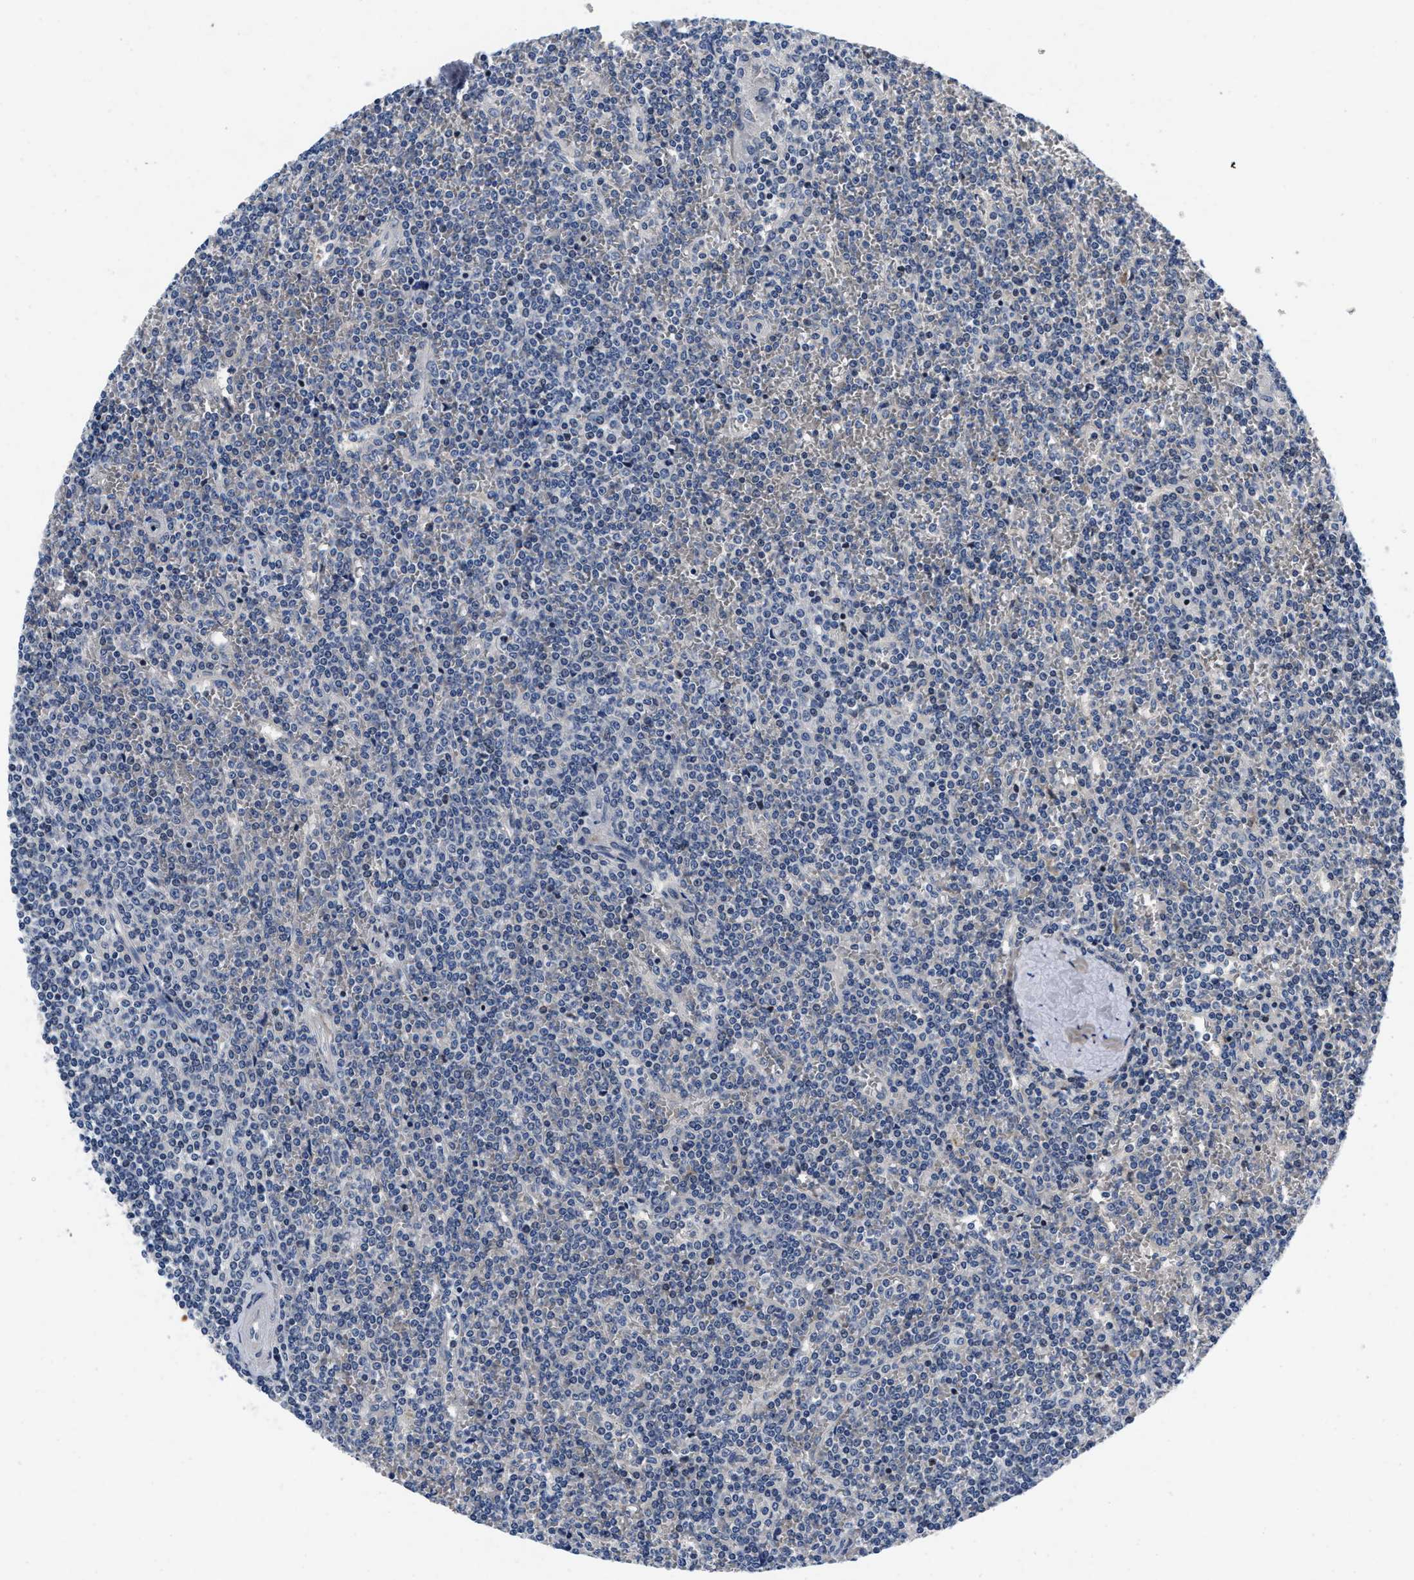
{"staining": {"intensity": "negative", "quantity": "none", "location": "none"}, "tissue": "lymphoma", "cell_type": "Tumor cells", "image_type": "cancer", "snomed": [{"axis": "morphology", "description": "Malignant lymphoma, non-Hodgkin's type, Low grade"}, {"axis": "topography", "description": "Spleen"}], "caption": "This is an IHC photomicrograph of lymphoma. There is no staining in tumor cells.", "gene": "LAD1", "patient": {"sex": "female", "age": 19}}